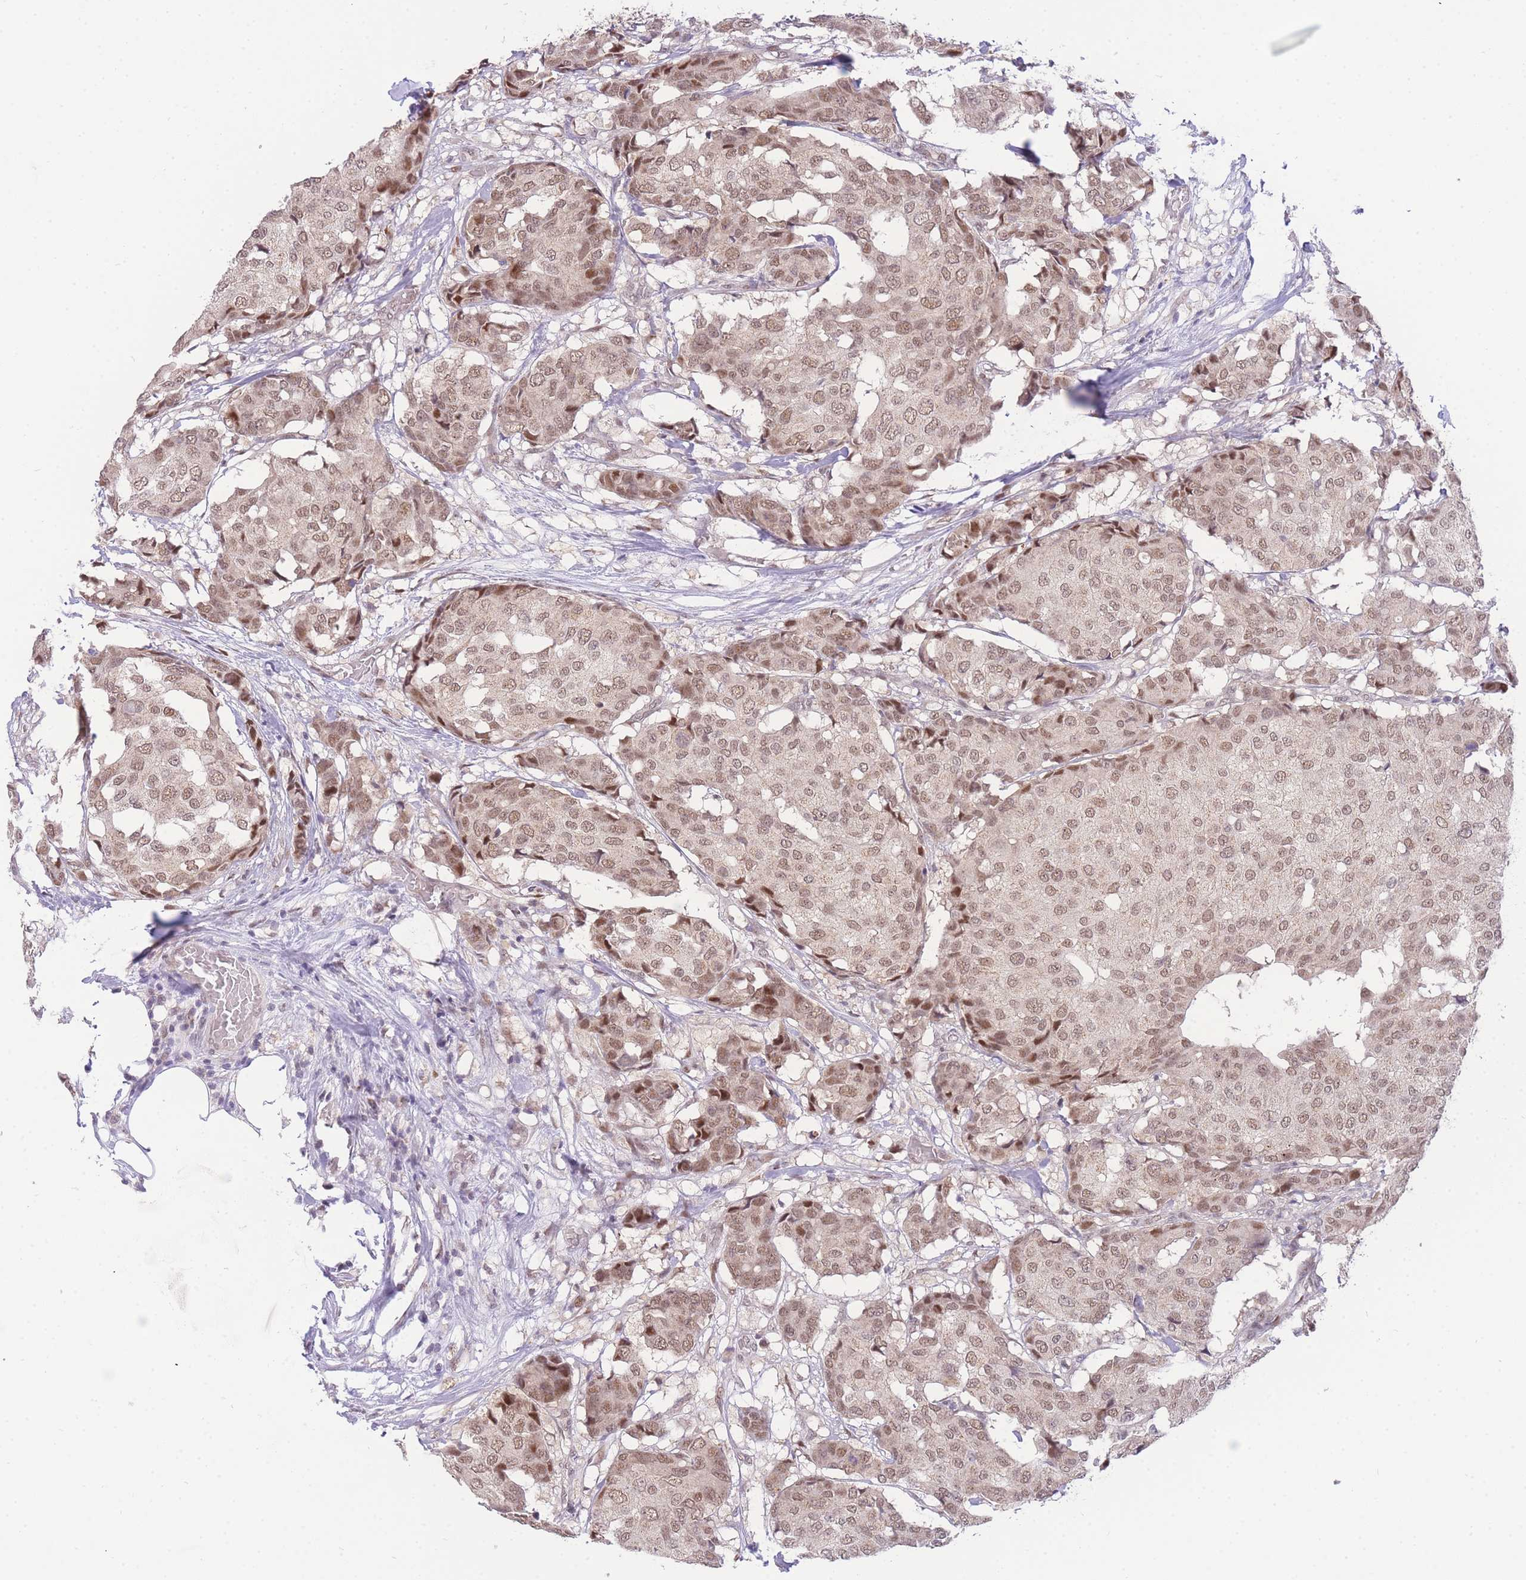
{"staining": {"intensity": "moderate", "quantity": ">75%", "location": "nuclear"}, "tissue": "breast cancer", "cell_type": "Tumor cells", "image_type": "cancer", "snomed": [{"axis": "morphology", "description": "Duct carcinoma"}, {"axis": "topography", "description": "Breast"}], "caption": "The micrograph demonstrates staining of breast cancer (invasive ductal carcinoma), revealing moderate nuclear protein expression (brown color) within tumor cells.", "gene": "PUS10", "patient": {"sex": "female", "age": 75}}